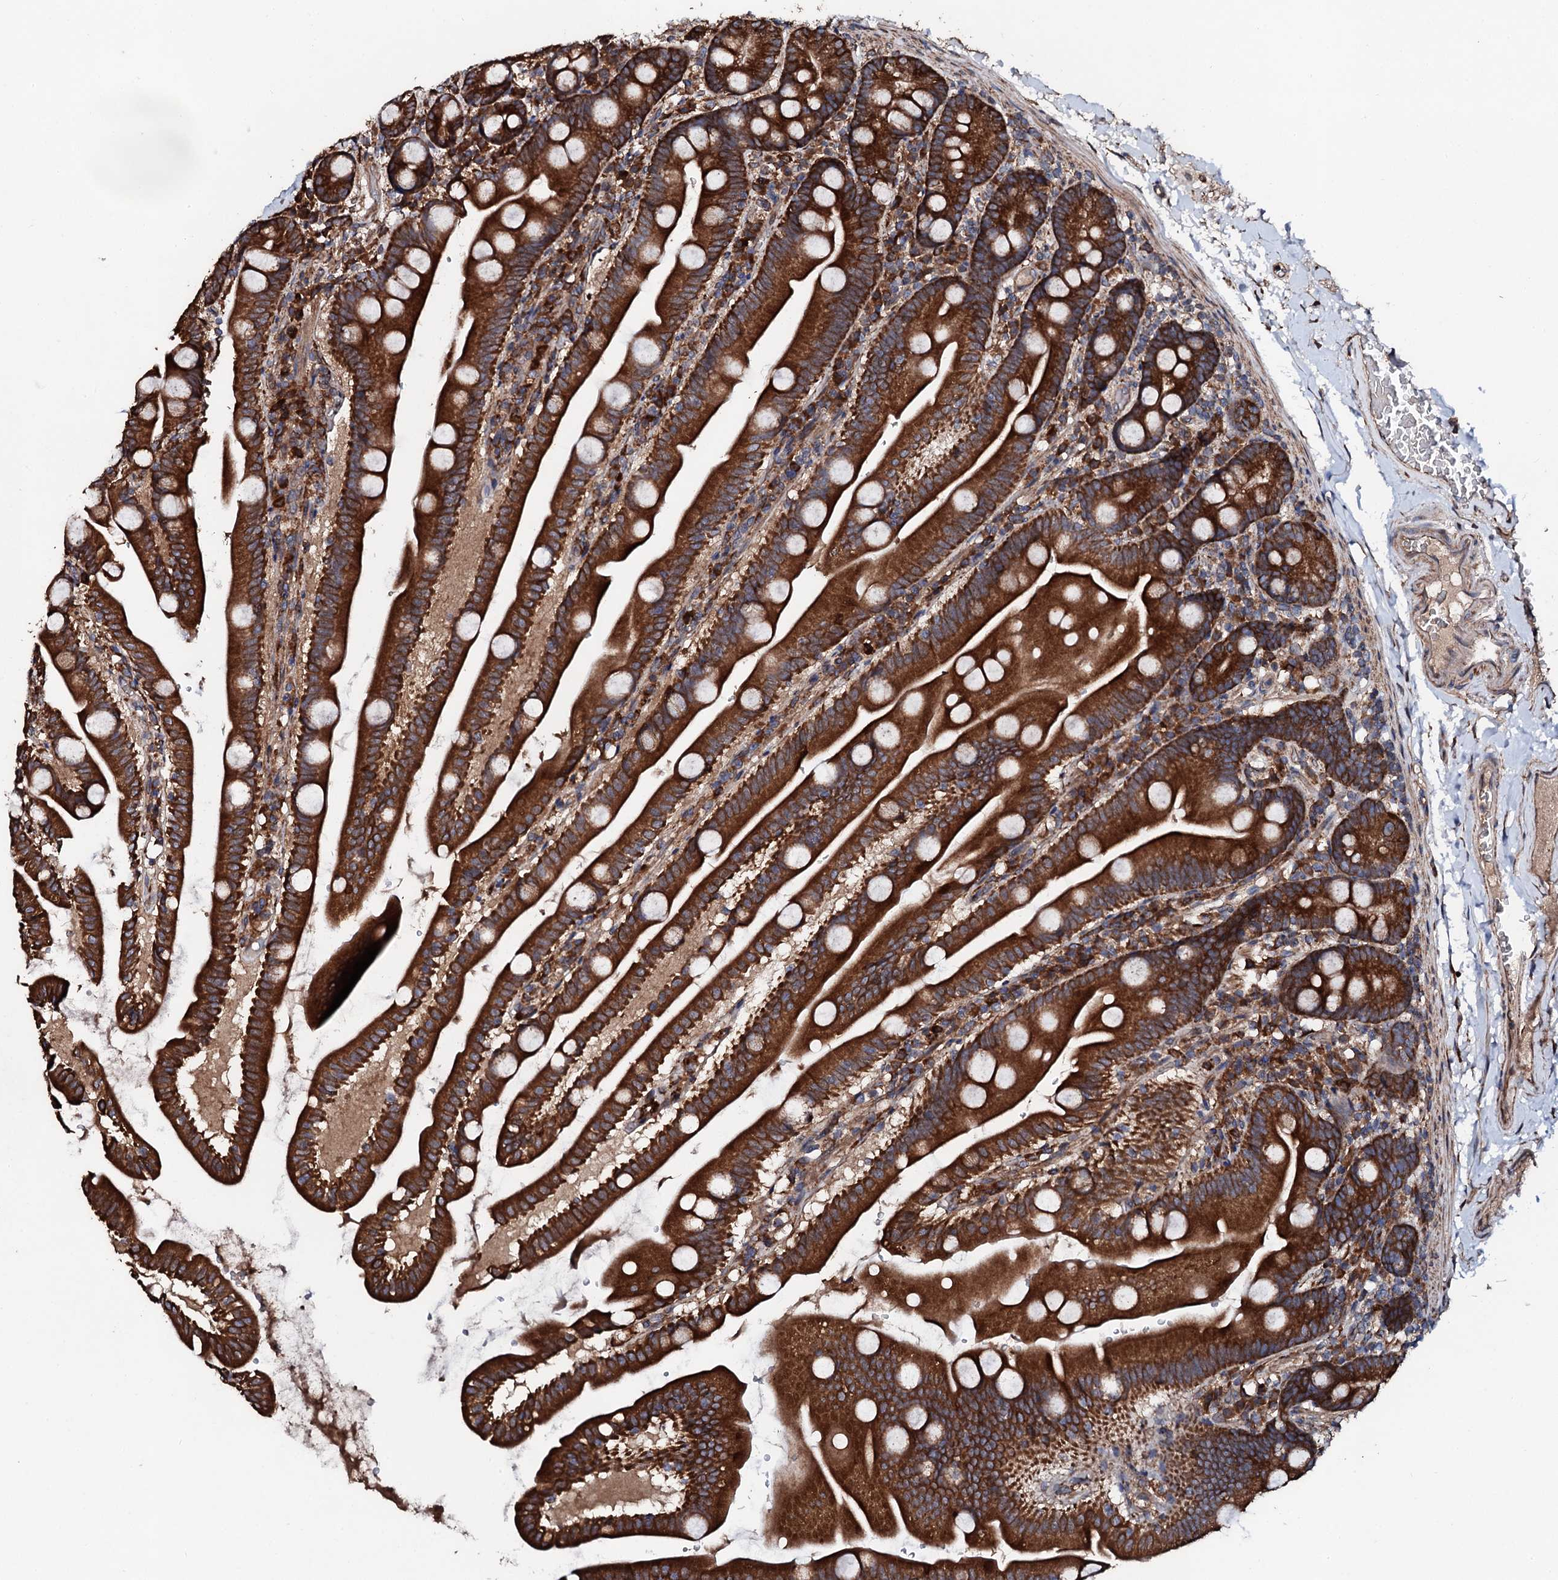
{"staining": {"intensity": "strong", "quantity": ">75%", "location": "cytoplasmic/membranous"}, "tissue": "small intestine", "cell_type": "Glandular cells", "image_type": "normal", "snomed": [{"axis": "morphology", "description": "Normal tissue, NOS"}, {"axis": "topography", "description": "Small intestine"}], "caption": "Immunohistochemical staining of normal human small intestine exhibits high levels of strong cytoplasmic/membranous positivity in approximately >75% of glandular cells.", "gene": "CKAP5", "patient": {"sex": "female", "age": 68}}